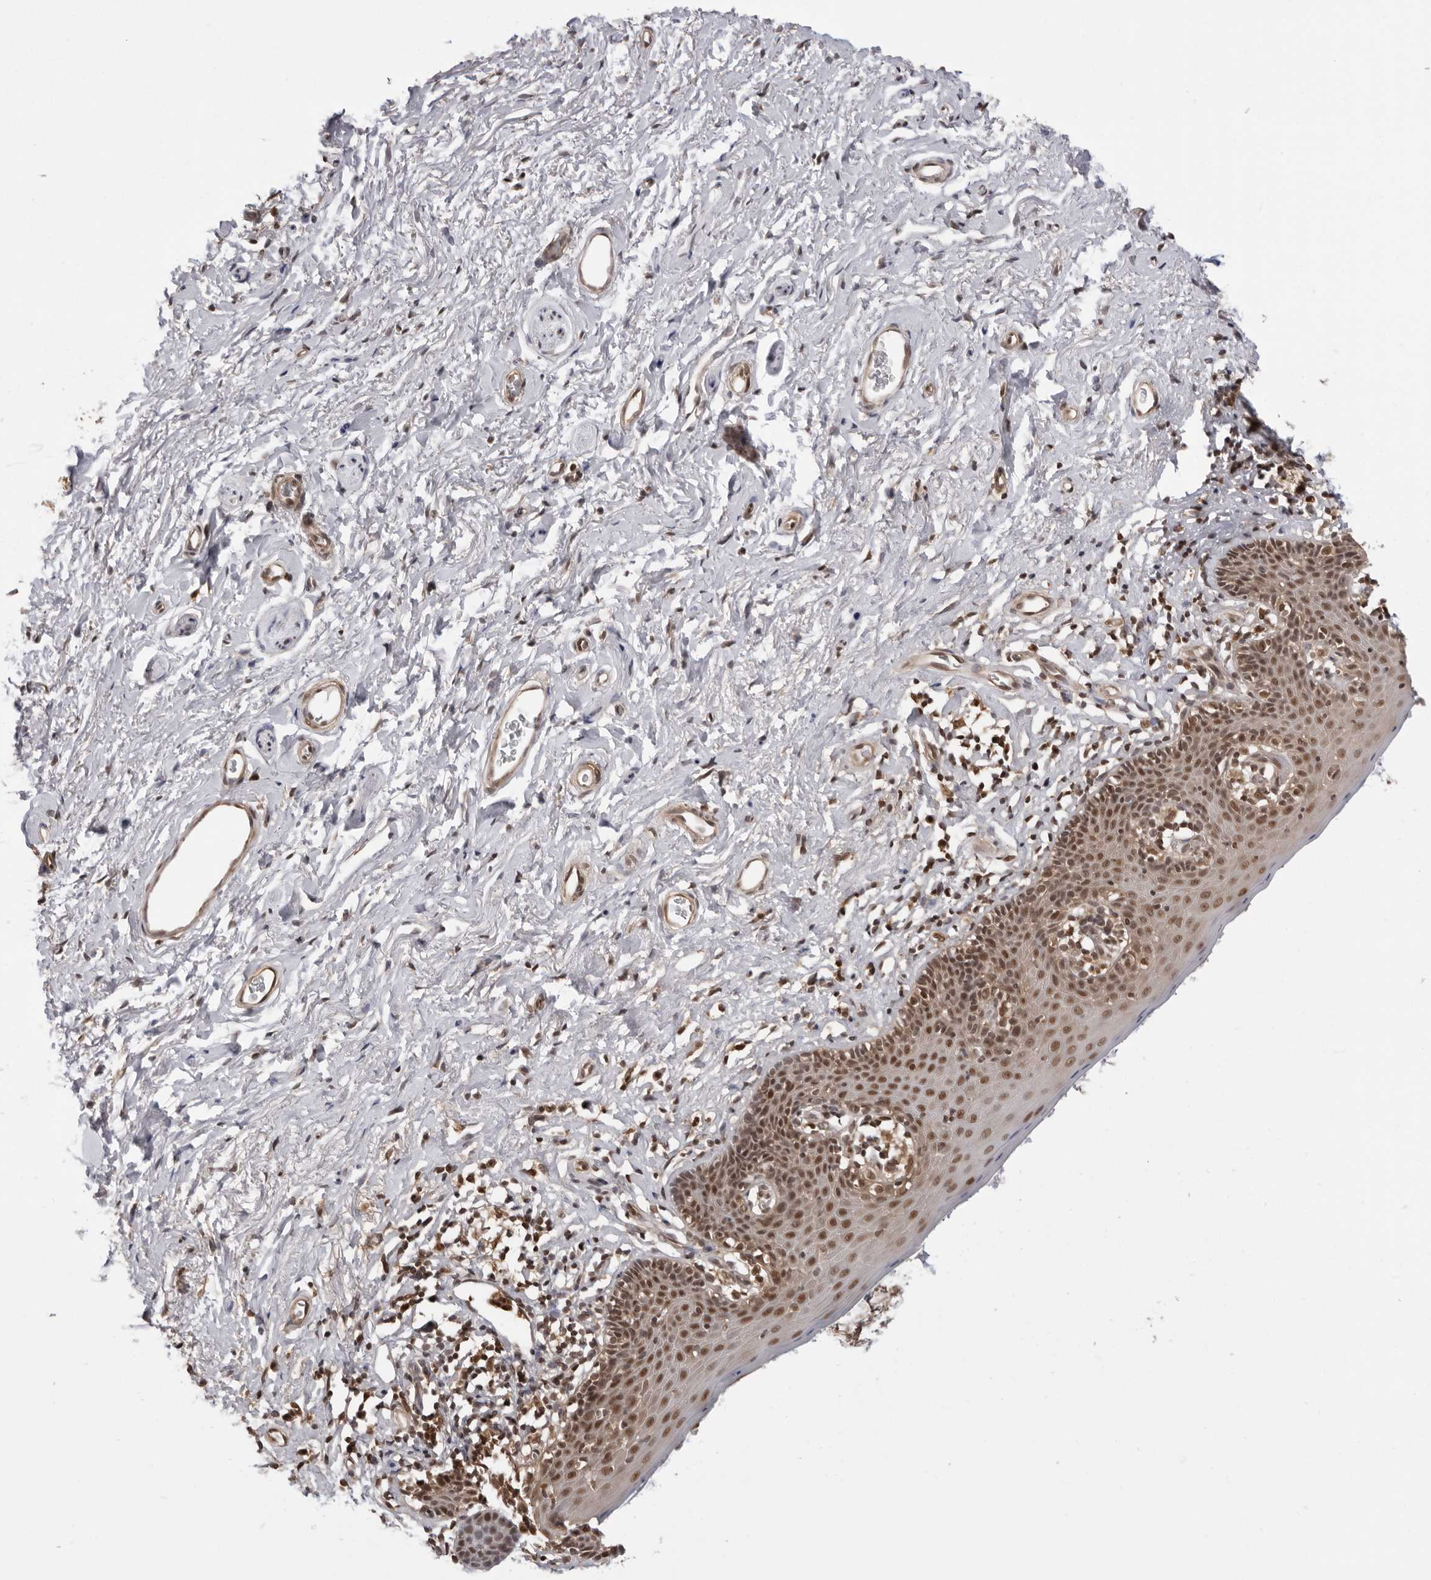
{"staining": {"intensity": "strong", "quantity": ">75%", "location": "nuclear"}, "tissue": "skin", "cell_type": "Epidermal cells", "image_type": "normal", "snomed": [{"axis": "morphology", "description": "Normal tissue, NOS"}, {"axis": "topography", "description": "Vulva"}], "caption": "A photomicrograph of human skin stained for a protein displays strong nuclear brown staining in epidermal cells.", "gene": "SDE2", "patient": {"sex": "female", "age": 66}}